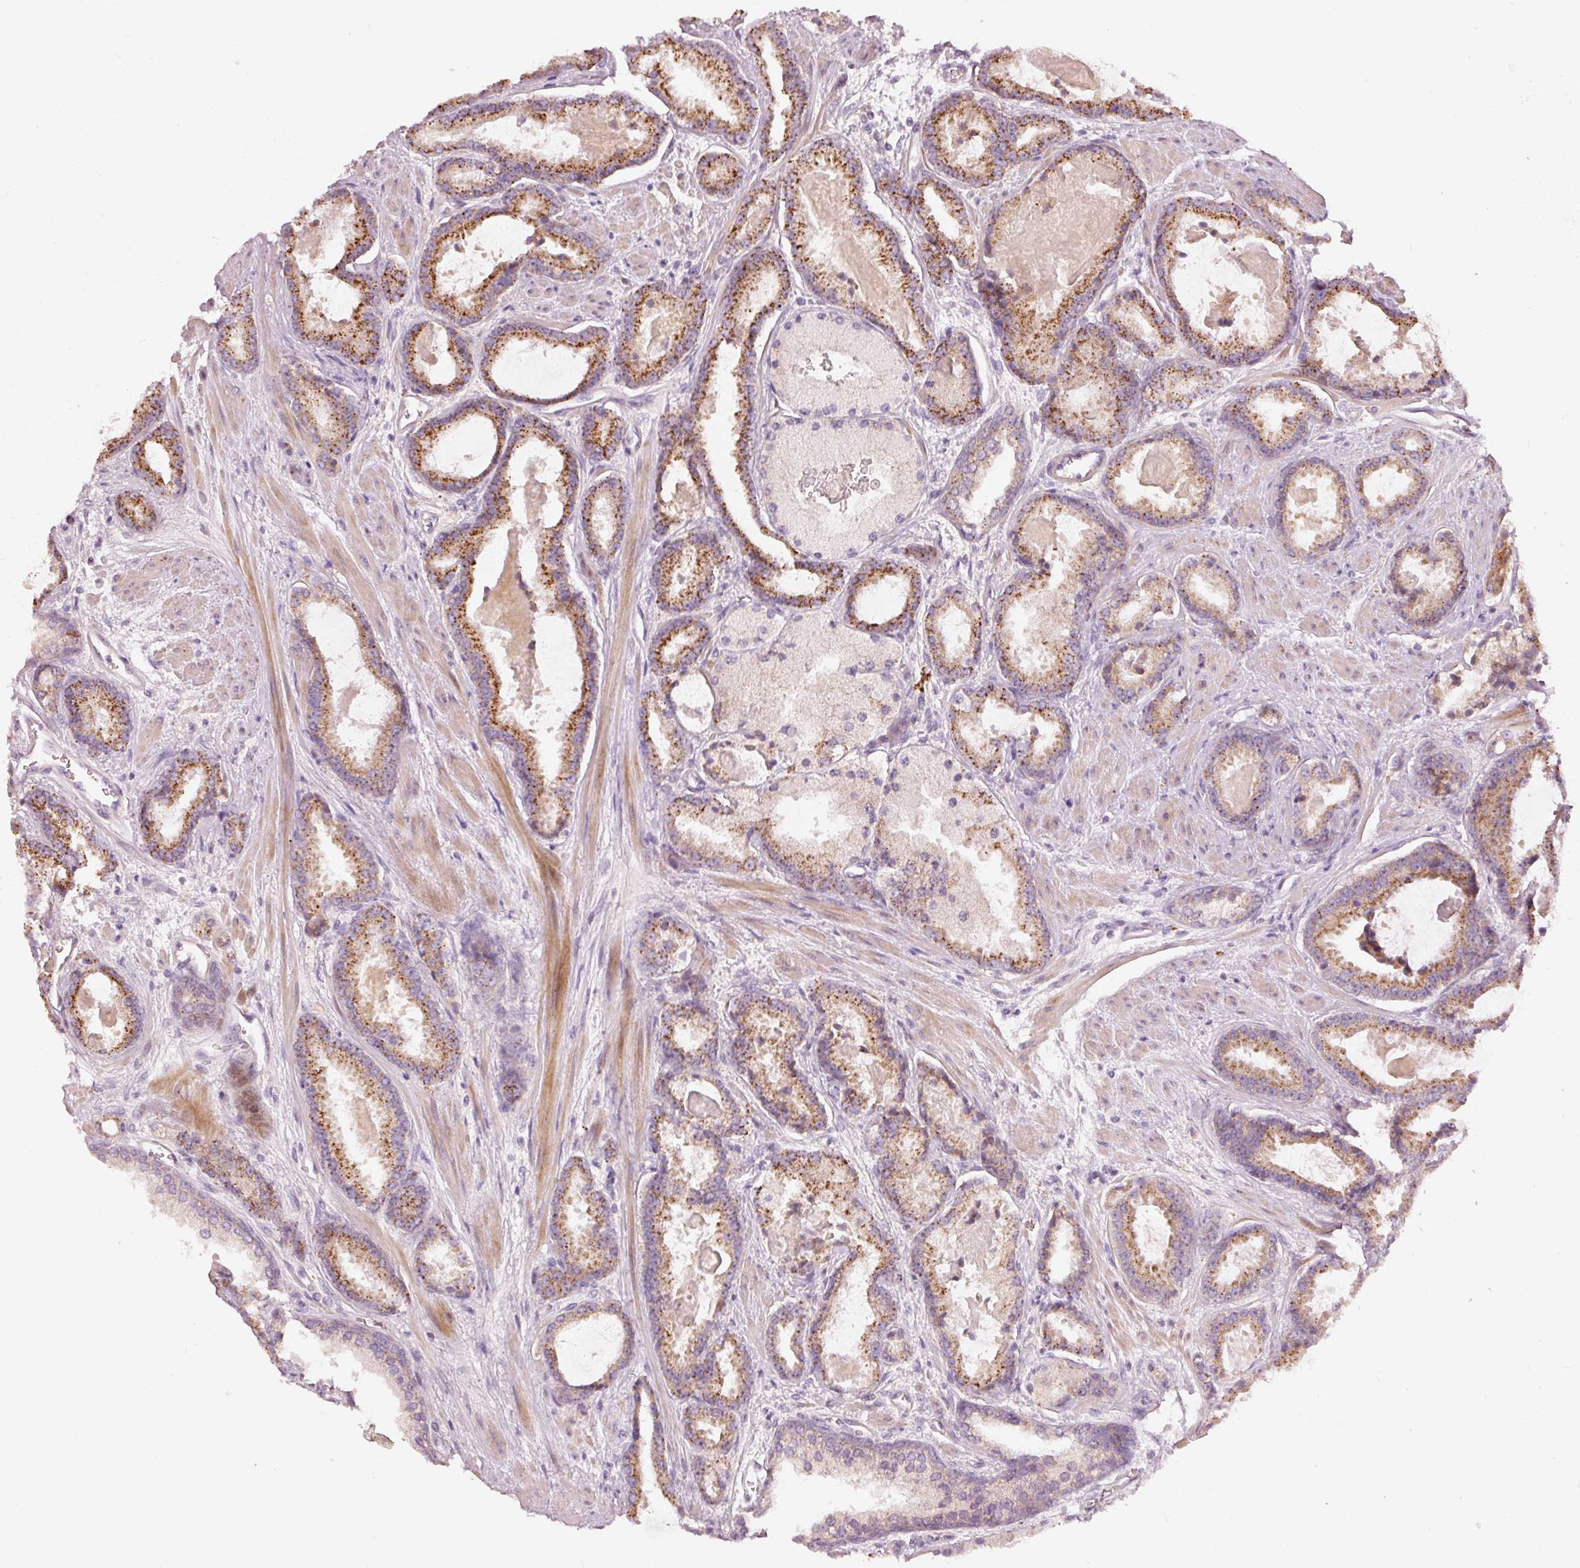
{"staining": {"intensity": "moderate", "quantity": ">75%", "location": "cytoplasmic/membranous"}, "tissue": "prostate cancer", "cell_type": "Tumor cells", "image_type": "cancer", "snomed": [{"axis": "morphology", "description": "Adenocarcinoma, Low grade"}, {"axis": "topography", "description": "Prostate"}], "caption": "This histopathology image reveals prostate cancer stained with immunohistochemistry to label a protein in brown. The cytoplasmic/membranous of tumor cells show moderate positivity for the protein. Nuclei are counter-stained blue.", "gene": "KLHL21", "patient": {"sex": "male", "age": 62}}